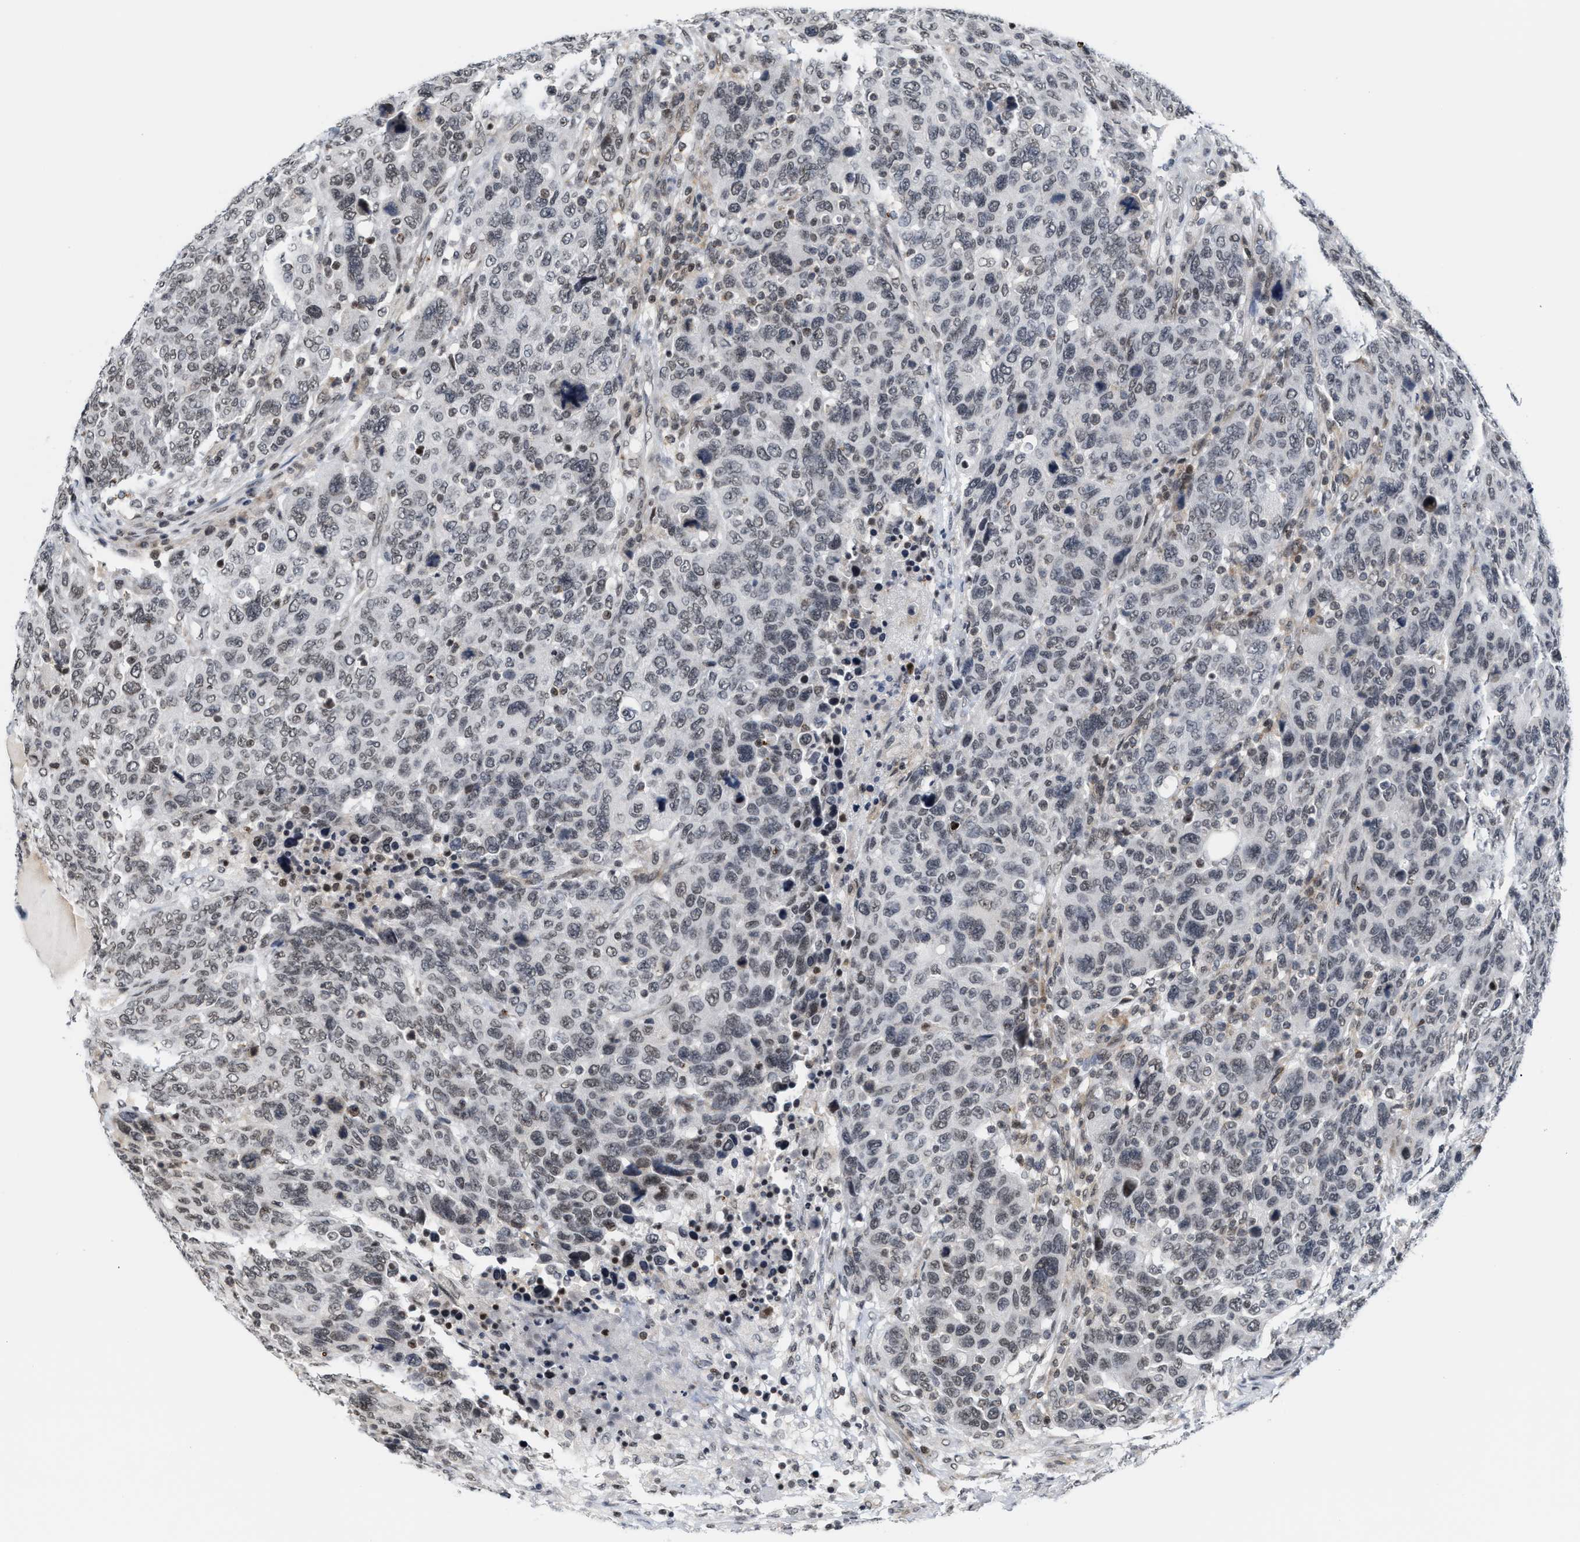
{"staining": {"intensity": "weak", "quantity": ">75%", "location": "nuclear"}, "tissue": "breast cancer", "cell_type": "Tumor cells", "image_type": "cancer", "snomed": [{"axis": "morphology", "description": "Duct carcinoma"}, {"axis": "topography", "description": "Breast"}], "caption": "Infiltrating ductal carcinoma (breast) tissue demonstrates weak nuclear expression in about >75% of tumor cells, visualized by immunohistochemistry.", "gene": "ANKRD6", "patient": {"sex": "female", "age": 37}}